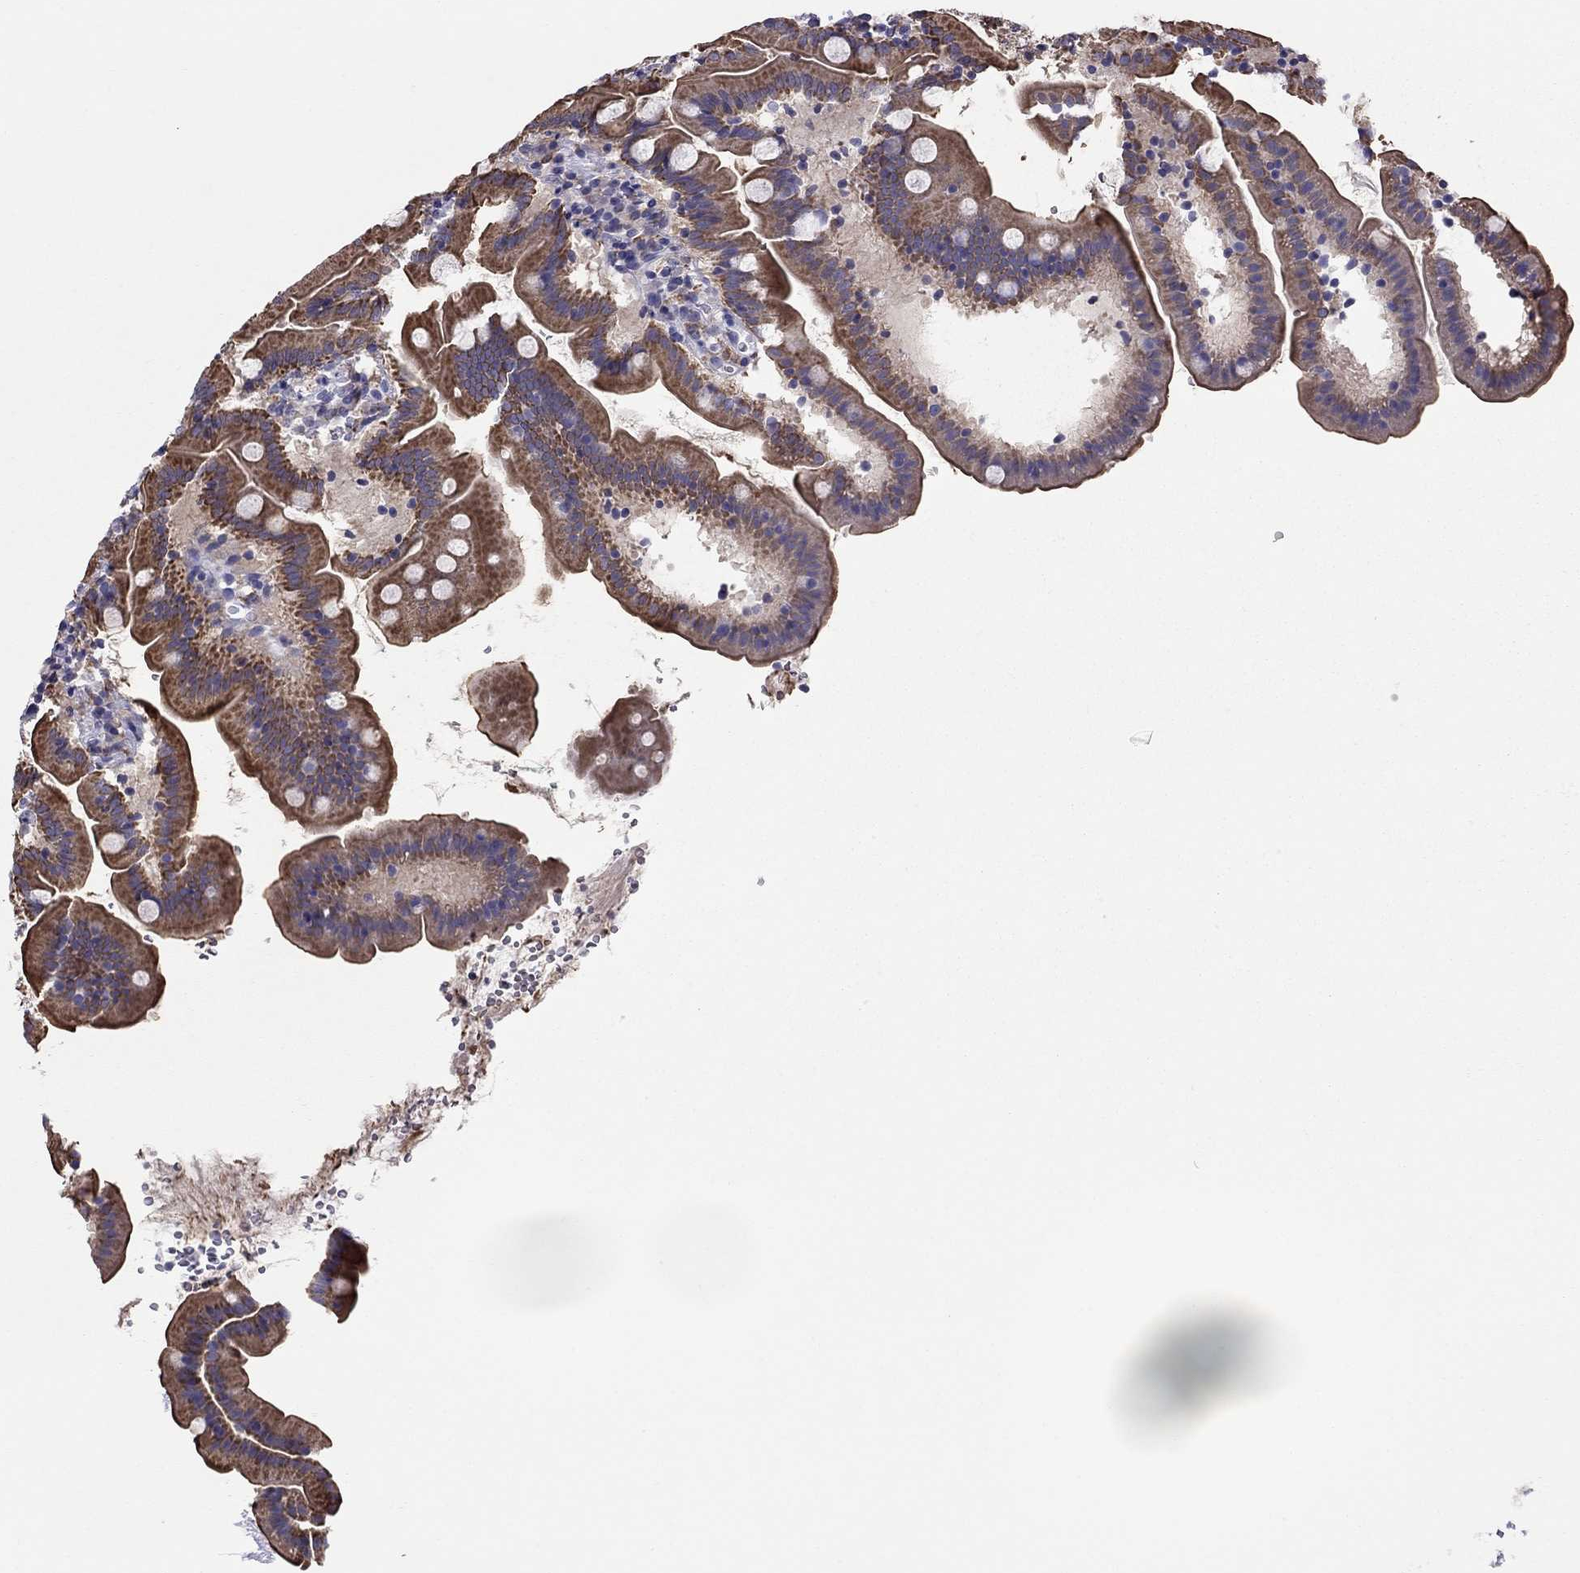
{"staining": {"intensity": "moderate", "quantity": ">75%", "location": "cytoplasmic/membranous"}, "tissue": "duodenum", "cell_type": "Glandular cells", "image_type": "normal", "snomed": [{"axis": "morphology", "description": "Normal tissue, NOS"}, {"axis": "topography", "description": "Duodenum"}], "caption": "Protein expression by IHC shows moderate cytoplasmic/membranous positivity in approximately >75% of glandular cells in unremarkable duodenum.", "gene": "SLC46A2", "patient": {"sex": "female", "age": 67}}